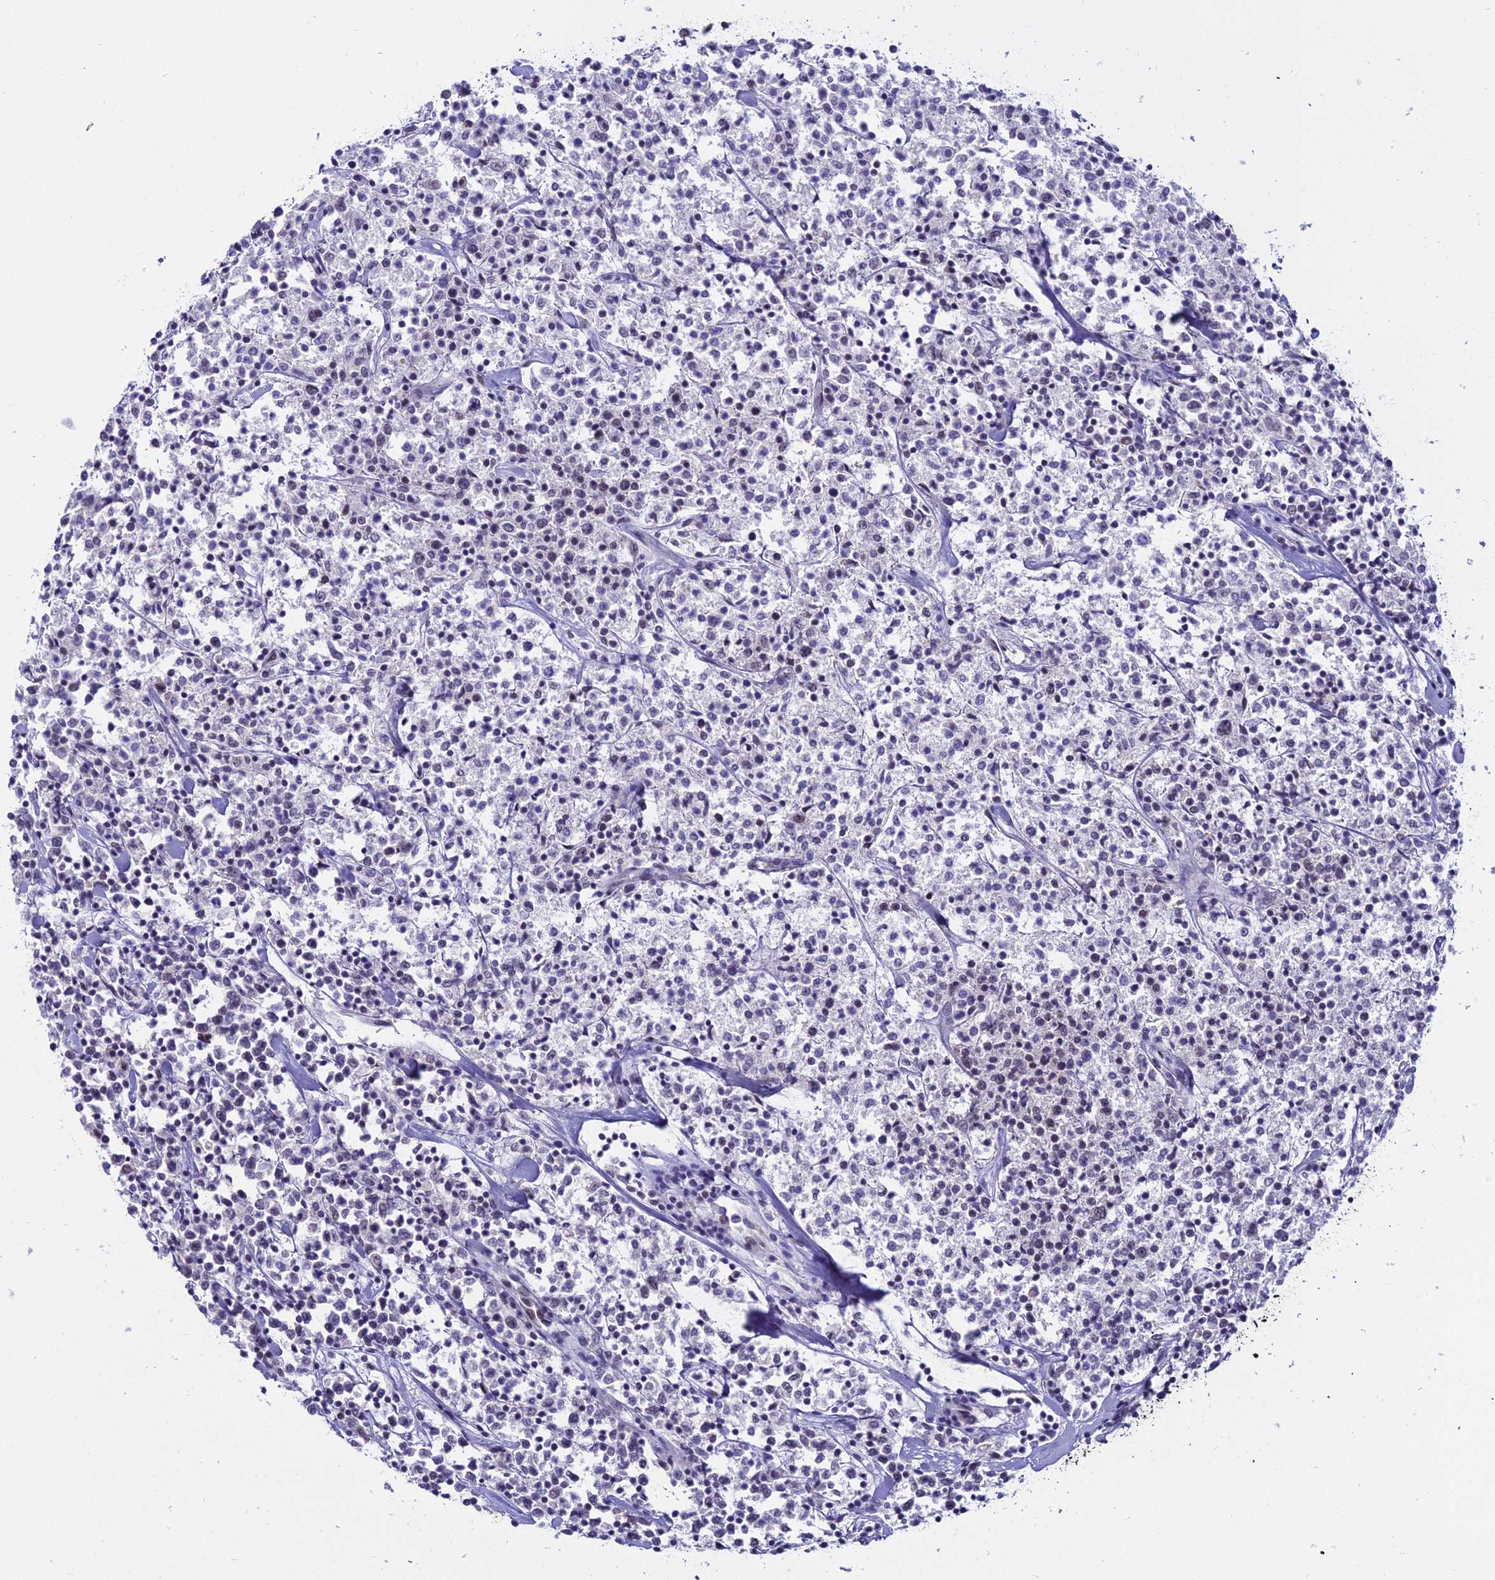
{"staining": {"intensity": "negative", "quantity": "none", "location": "none"}, "tissue": "lymphoma", "cell_type": "Tumor cells", "image_type": "cancer", "snomed": [{"axis": "morphology", "description": "Malignant lymphoma, non-Hodgkin's type, Low grade"}, {"axis": "topography", "description": "Small intestine"}], "caption": "Immunohistochemistry (IHC) histopathology image of neoplastic tissue: human lymphoma stained with DAB displays no significant protein staining in tumor cells.", "gene": "RBM12", "patient": {"sex": "female", "age": 59}}